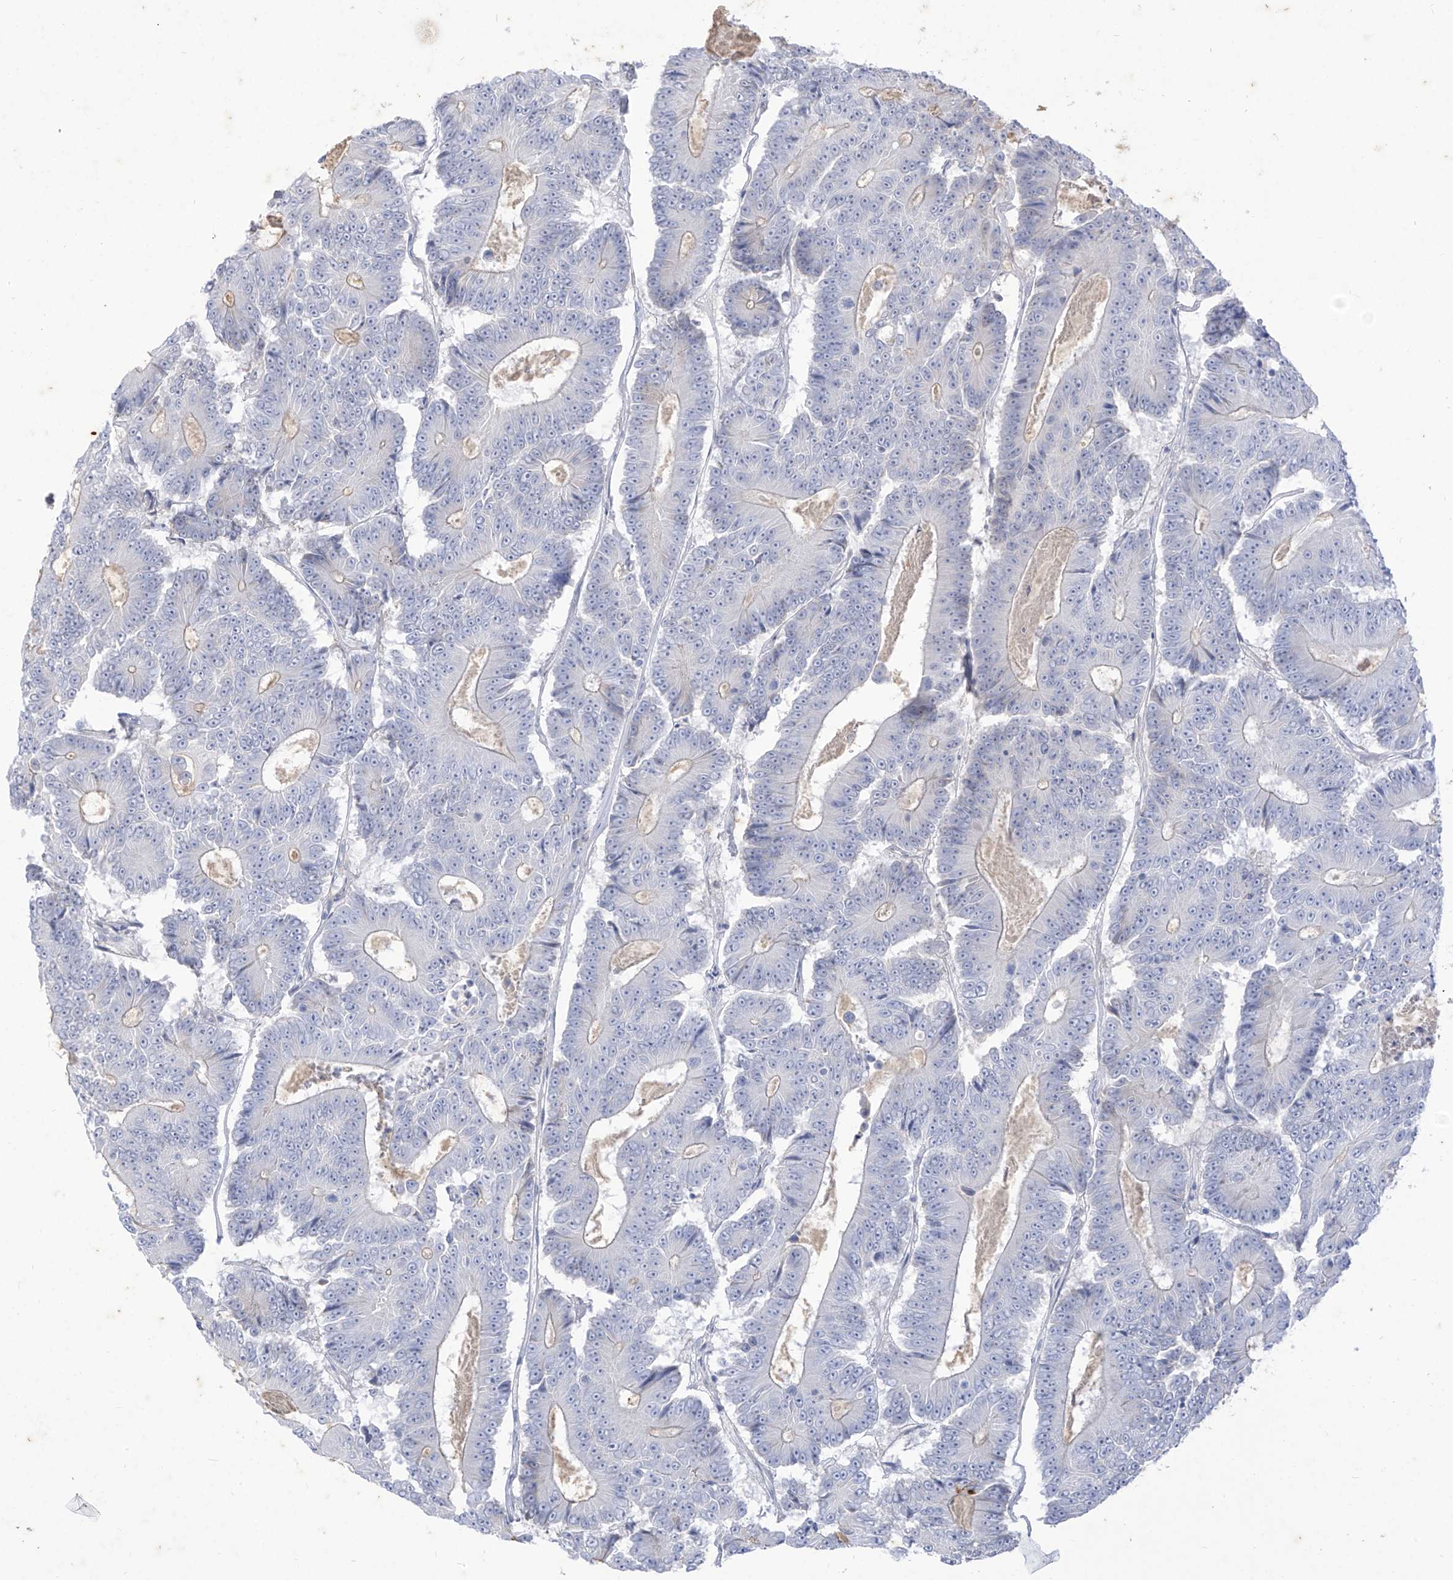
{"staining": {"intensity": "negative", "quantity": "none", "location": "none"}, "tissue": "colorectal cancer", "cell_type": "Tumor cells", "image_type": "cancer", "snomed": [{"axis": "morphology", "description": "Adenocarcinoma, NOS"}, {"axis": "topography", "description": "Colon"}], "caption": "Immunohistochemistry photomicrograph of neoplastic tissue: human colorectal adenocarcinoma stained with DAB (3,3'-diaminobenzidine) displays no significant protein positivity in tumor cells.", "gene": "TGM4", "patient": {"sex": "male", "age": 83}}